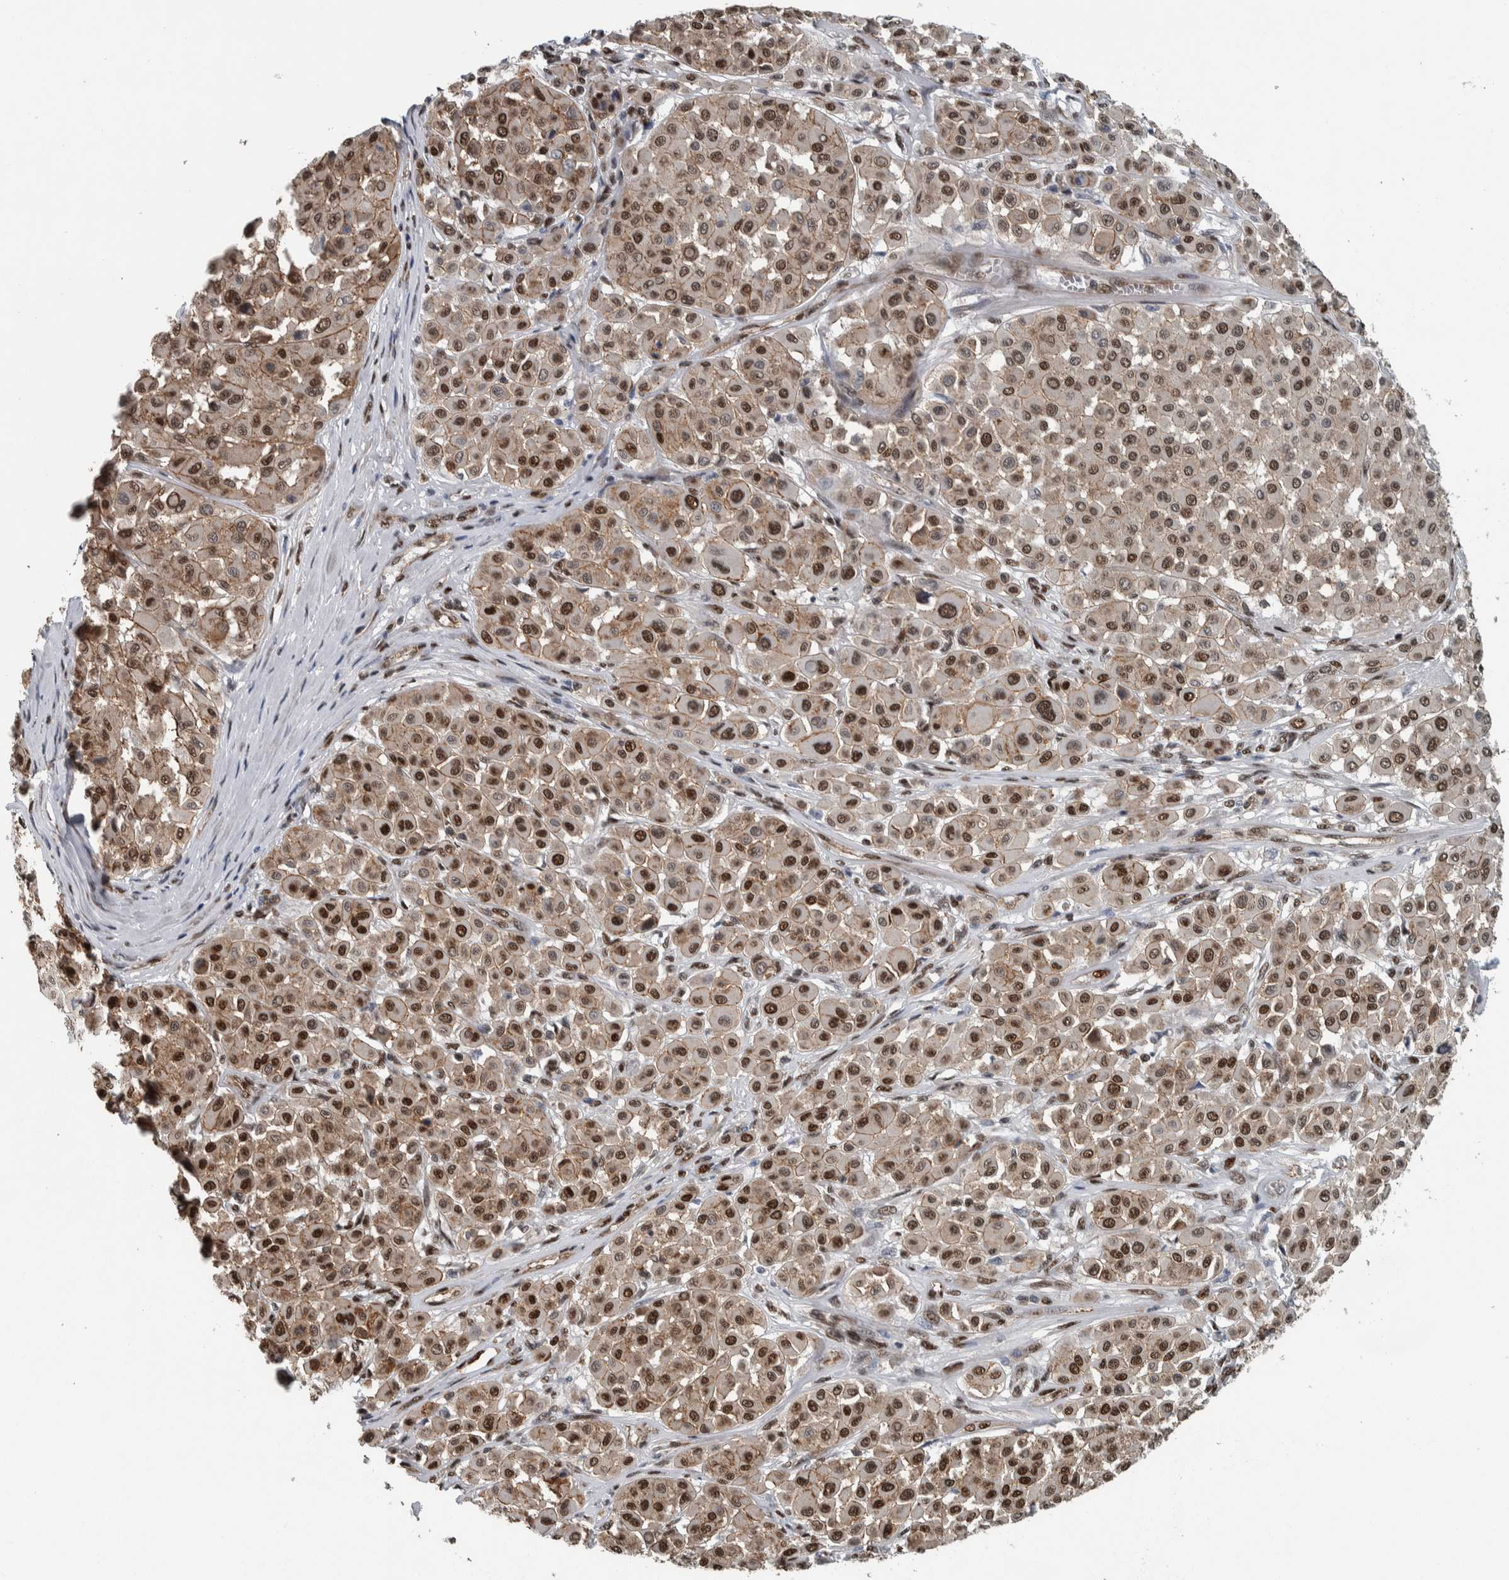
{"staining": {"intensity": "strong", "quantity": ">75%", "location": "nuclear"}, "tissue": "melanoma", "cell_type": "Tumor cells", "image_type": "cancer", "snomed": [{"axis": "morphology", "description": "Malignant melanoma, Metastatic site"}, {"axis": "topography", "description": "Soft tissue"}], "caption": "The photomicrograph reveals immunohistochemical staining of malignant melanoma (metastatic site). There is strong nuclear positivity is identified in about >75% of tumor cells.", "gene": "FAM135B", "patient": {"sex": "male", "age": 41}}